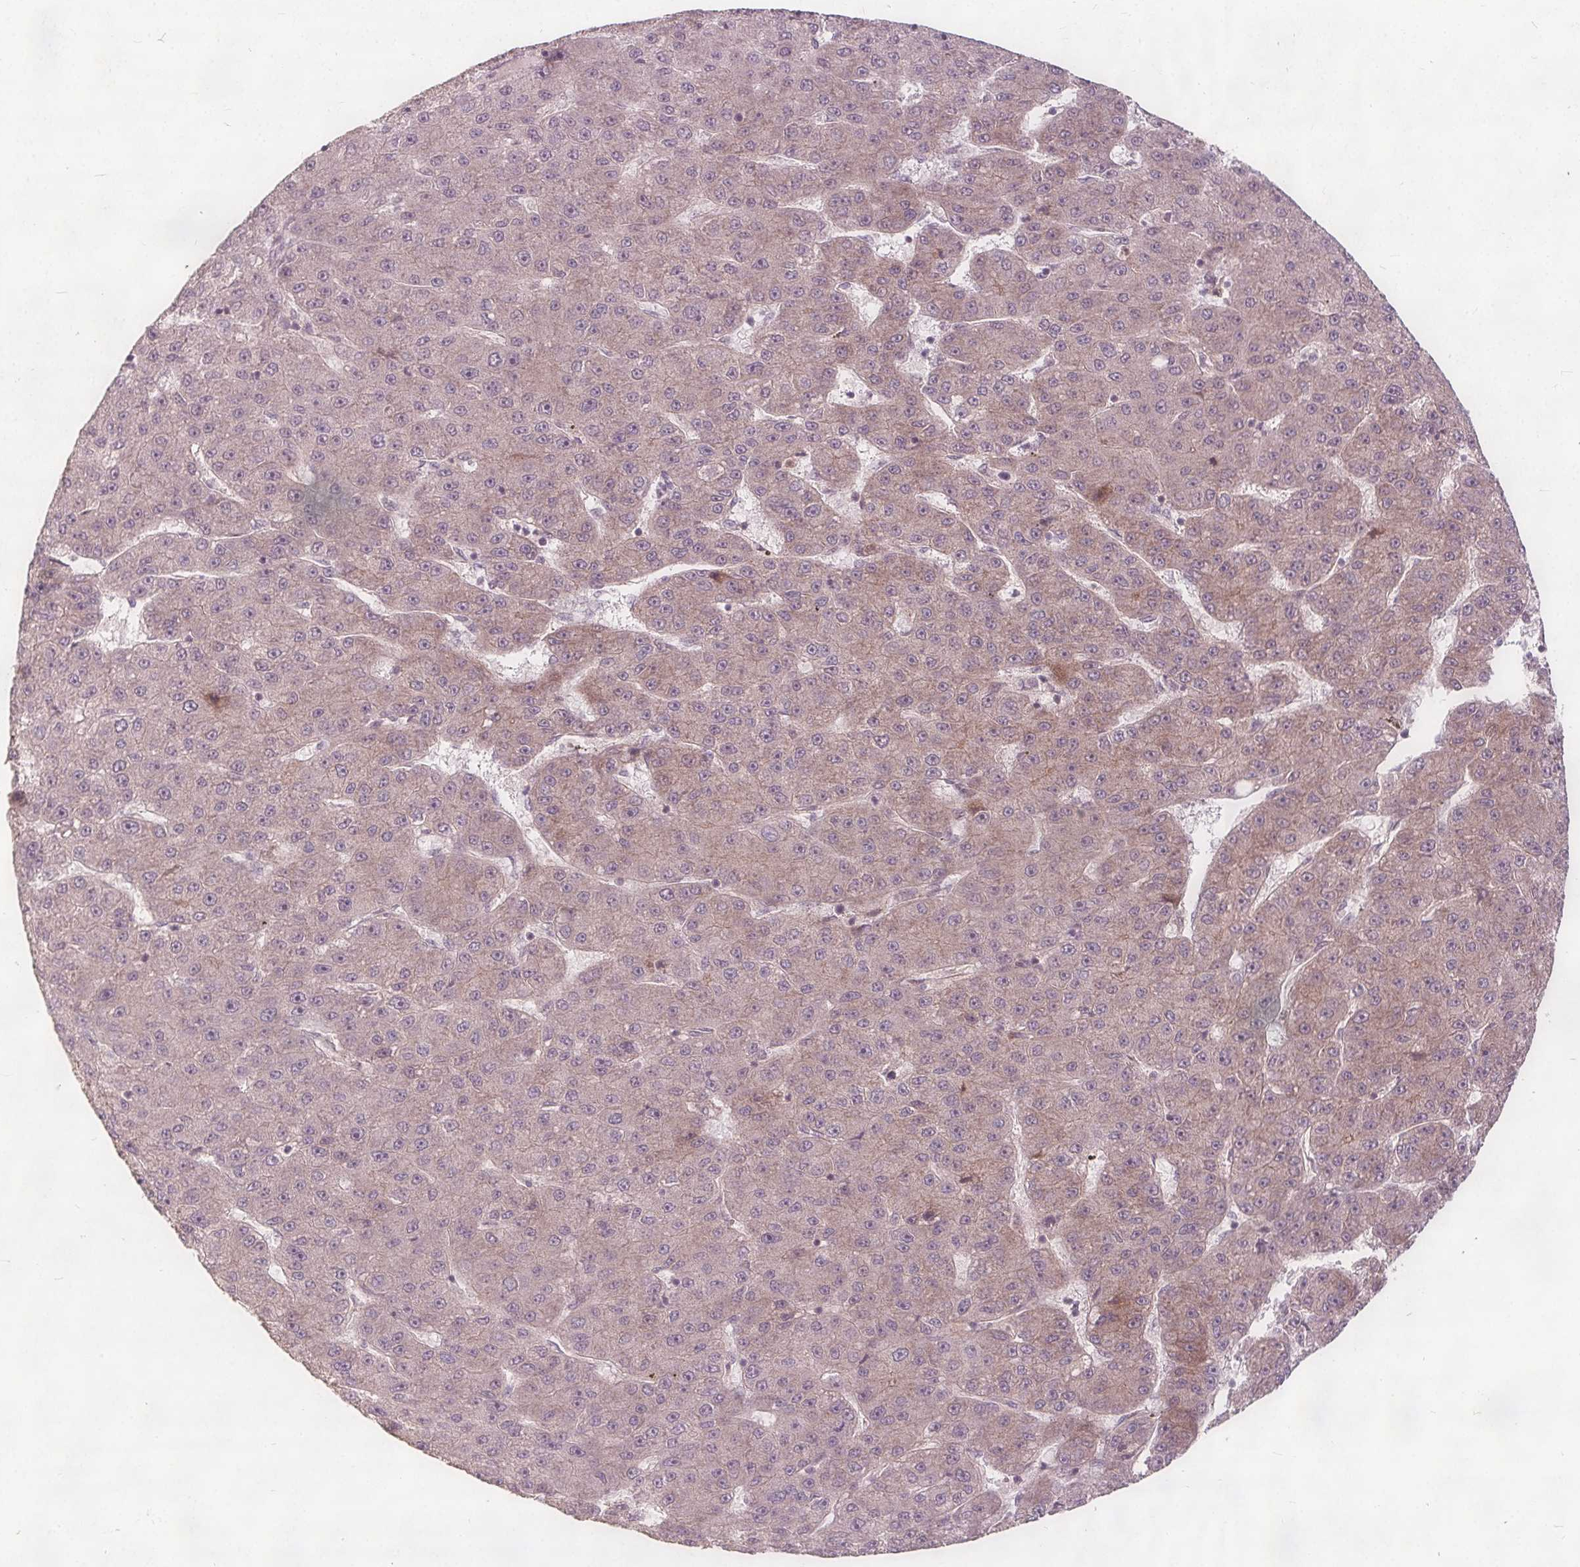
{"staining": {"intensity": "weak", "quantity": "<25%", "location": "cytoplasmic/membranous"}, "tissue": "liver cancer", "cell_type": "Tumor cells", "image_type": "cancer", "snomed": [{"axis": "morphology", "description": "Carcinoma, Hepatocellular, NOS"}, {"axis": "topography", "description": "Liver"}], "caption": "Immunohistochemistry (IHC) of liver hepatocellular carcinoma reveals no staining in tumor cells.", "gene": "PTPRT", "patient": {"sex": "male", "age": 67}}